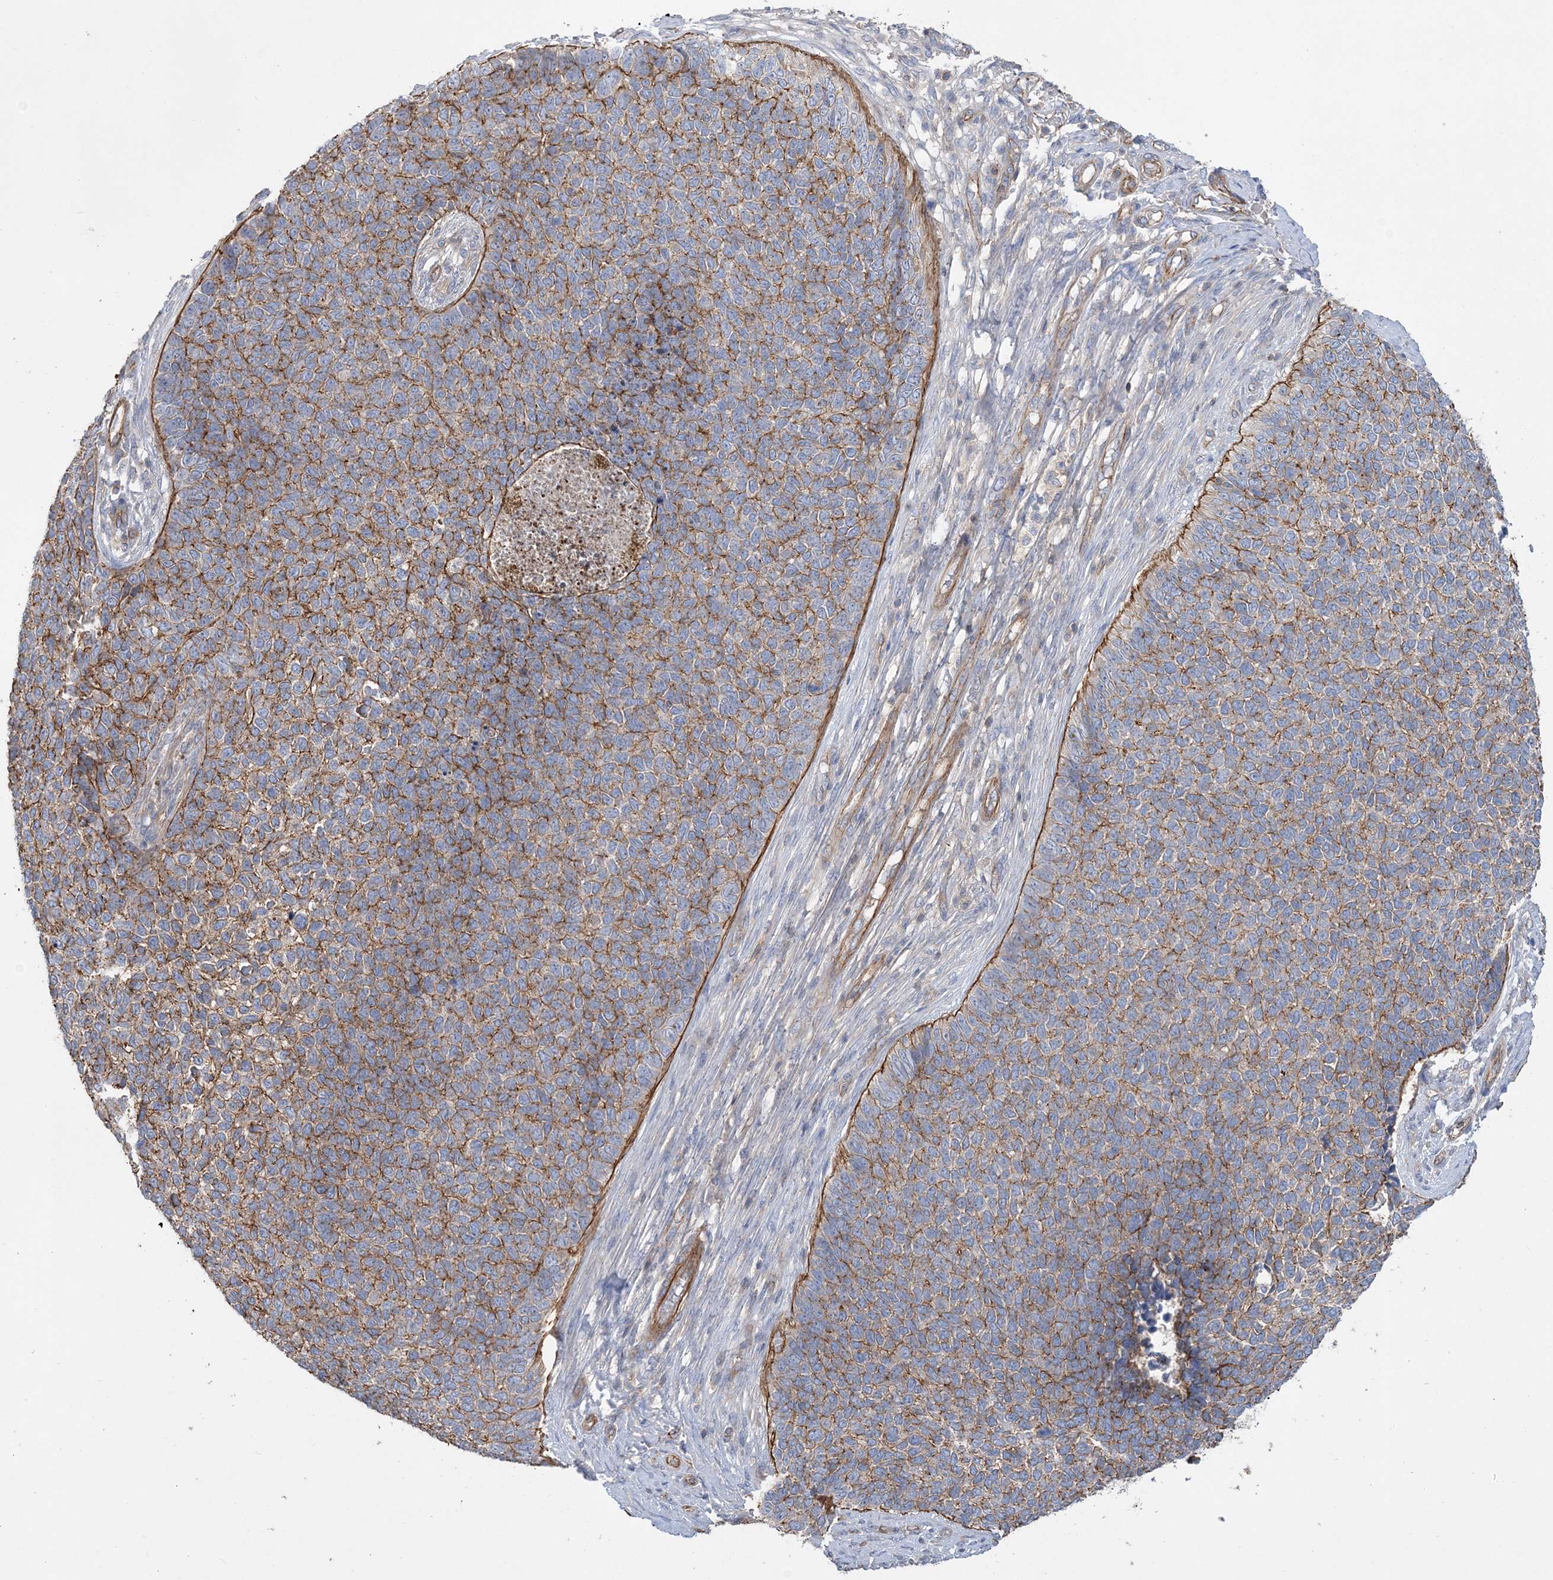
{"staining": {"intensity": "moderate", "quantity": ">75%", "location": "cytoplasmic/membranous"}, "tissue": "skin cancer", "cell_type": "Tumor cells", "image_type": "cancer", "snomed": [{"axis": "morphology", "description": "Basal cell carcinoma"}, {"axis": "topography", "description": "Skin"}], "caption": "Moderate cytoplasmic/membranous protein expression is identified in approximately >75% of tumor cells in skin cancer.", "gene": "PIGC", "patient": {"sex": "female", "age": 84}}